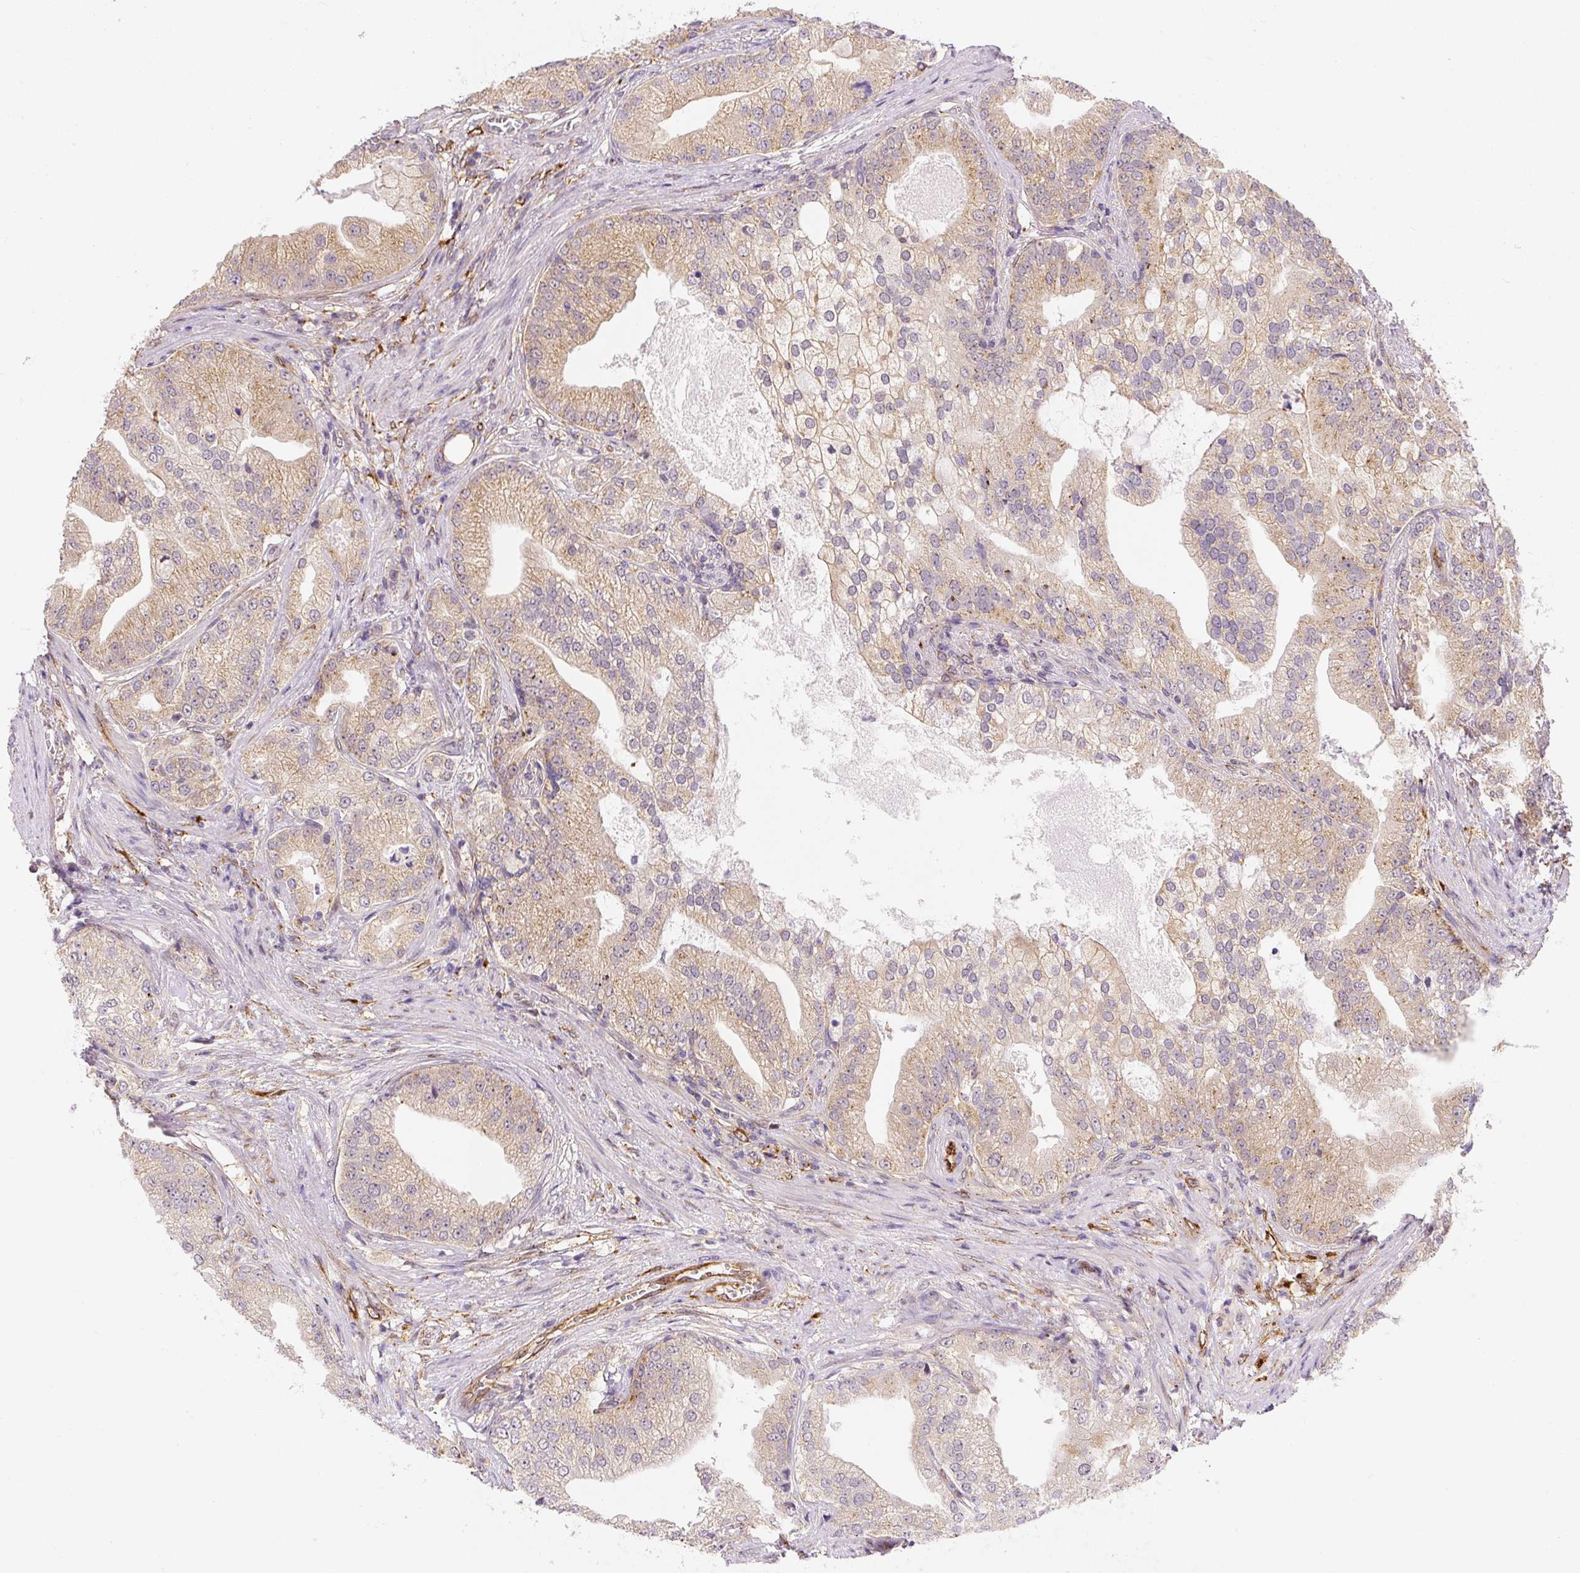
{"staining": {"intensity": "moderate", "quantity": "25%-75%", "location": "cytoplasmic/membranous"}, "tissue": "prostate cancer", "cell_type": "Tumor cells", "image_type": "cancer", "snomed": [{"axis": "morphology", "description": "Adenocarcinoma, High grade"}, {"axis": "topography", "description": "Prostate"}], "caption": "The immunohistochemical stain shows moderate cytoplasmic/membranous staining in tumor cells of high-grade adenocarcinoma (prostate) tissue.", "gene": "PLA2G4A", "patient": {"sex": "male", "age": 70}}